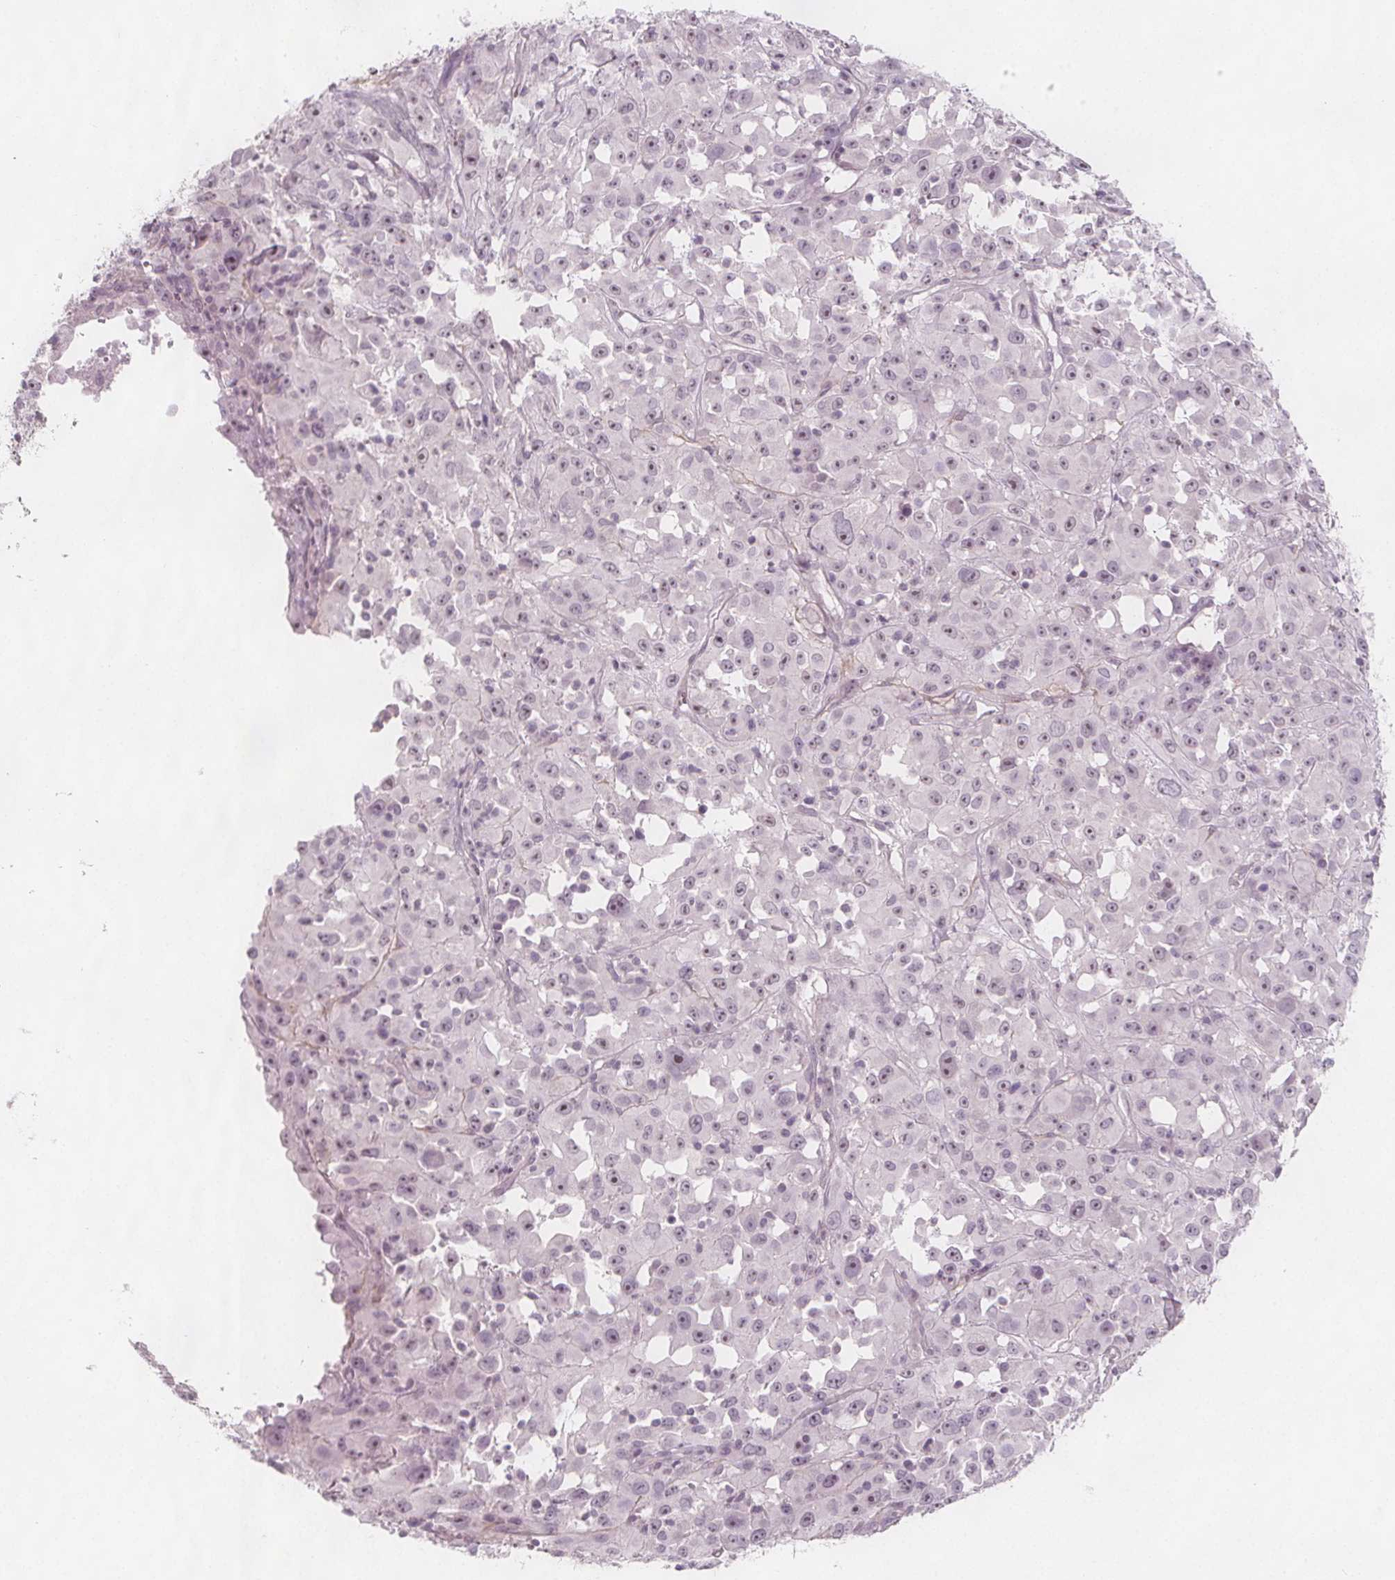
{"staining": {"intensity": "weak", "quantity": "<25%", "location": "nuclear"}, "tissue": "melanoma", "cell_type": "Tumor cells", "image_type": "cancer", "snomed": [{"axis": "morphology", "description": "Malignant melanoma, Metastatic site"}, {"axis": "topography", "description": "Soft tissue"}], "caption": "The image displays no staining of tumor cells in malignant melanoma (metastatic site). (Brightfield microscopy of DAB (3,3'-diaminobenzidine) immunohistochemistry at high magnification).", "gene": "C1orf167", "patient": {"sex": "male", "age": 50}}